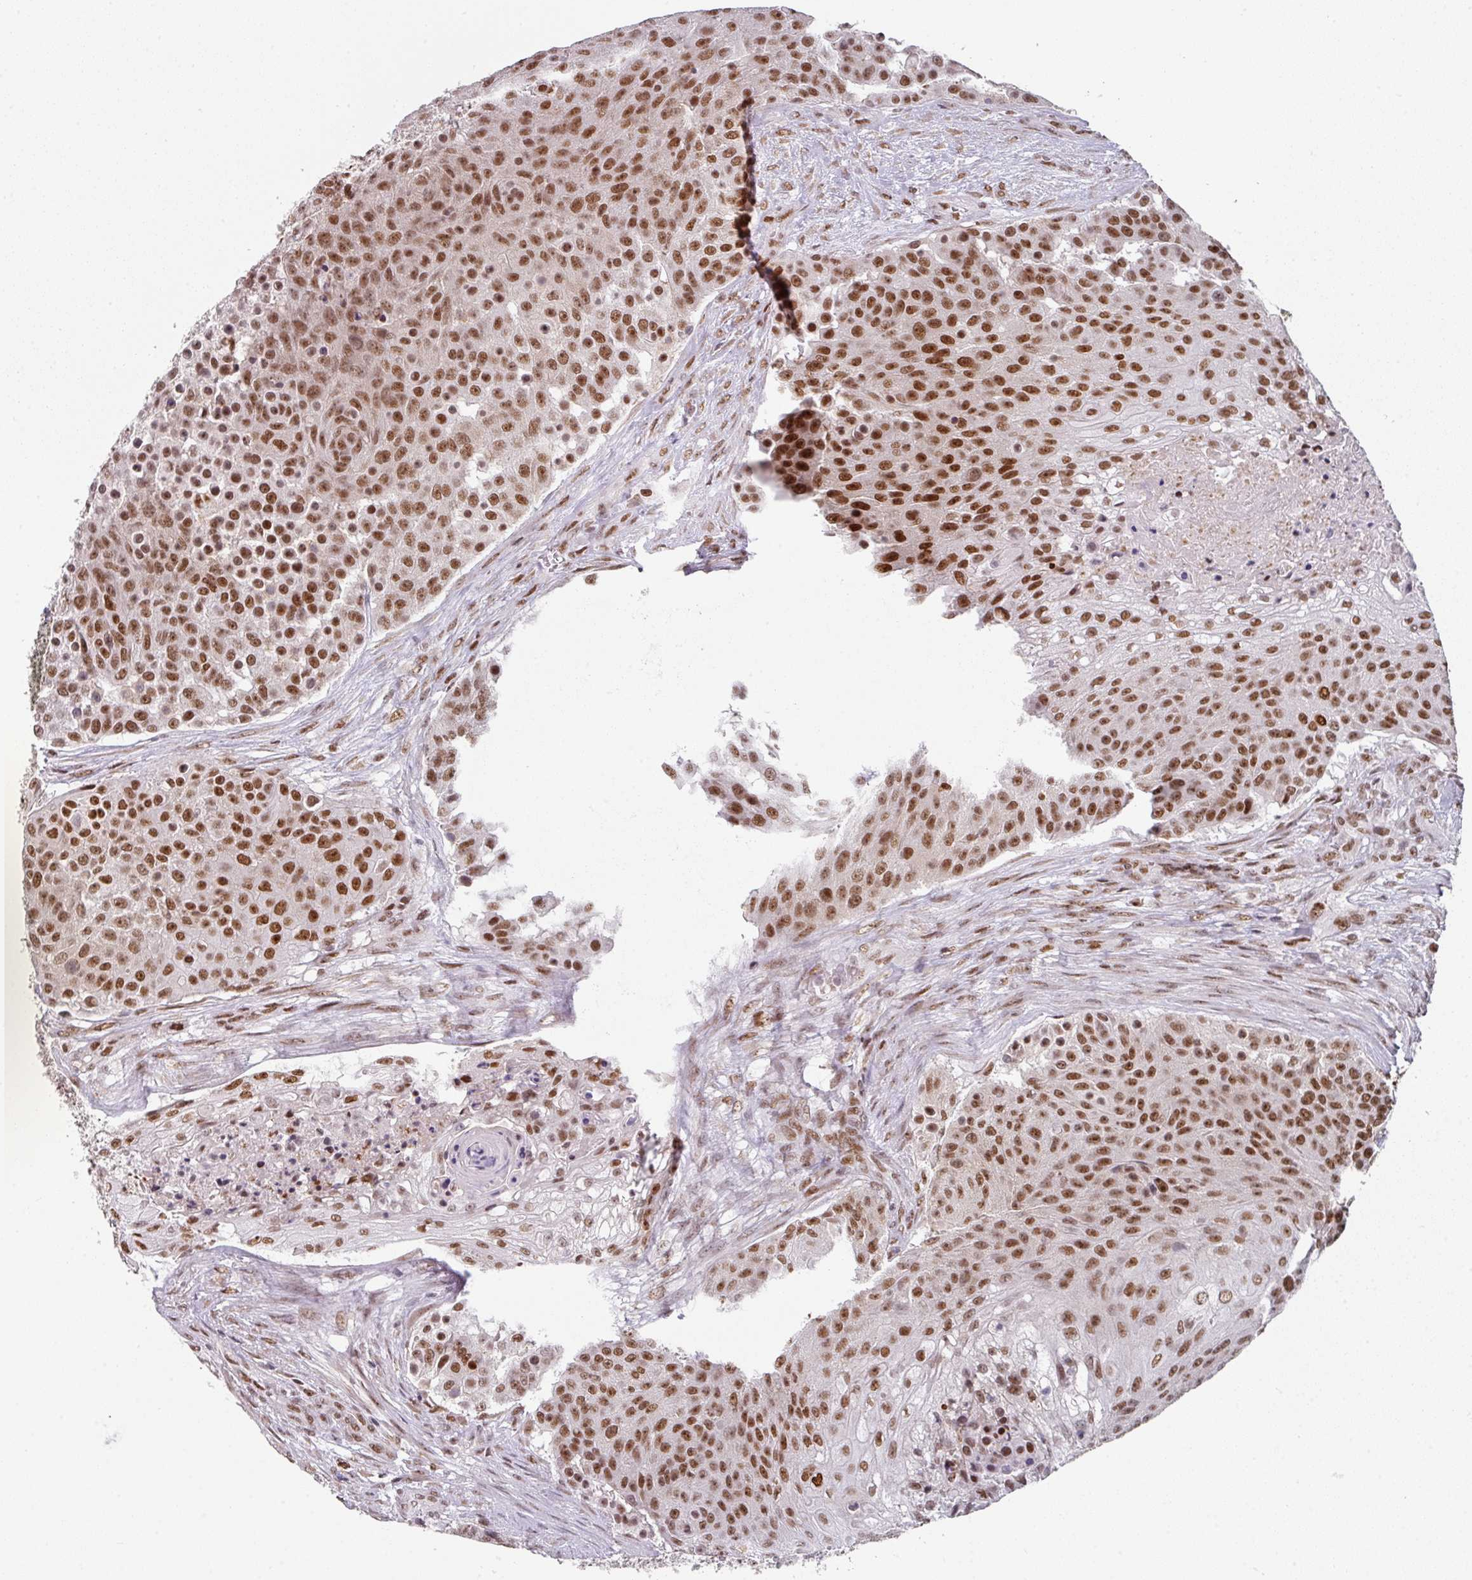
{"staining": {"intensity": "moderate", "quantity": ">75%", "location": "nuclear"}, "tissue": "urothelial cancer", "cell_type": "Tumor cells", "image_type": "cancer", "snomed": [{"axis": "morphology", "description": "Urothelial carcinoma, High grade"}, {"axis": "topography", "description": "Urinary bladder"}], "caption": "Brown immunohistochemical staining in human urothelial carcinoma (high-grade) exhibits moderate nuclear expression in approximately >75% of tumor cells. The staining was performed using DAB to visualize the protein expression in brown, while the nuclei were stained in blue with hematoxylin (Magnification: 20x).", "gene": "RAD50", "patient": {"sex": "female", "age": 63}}